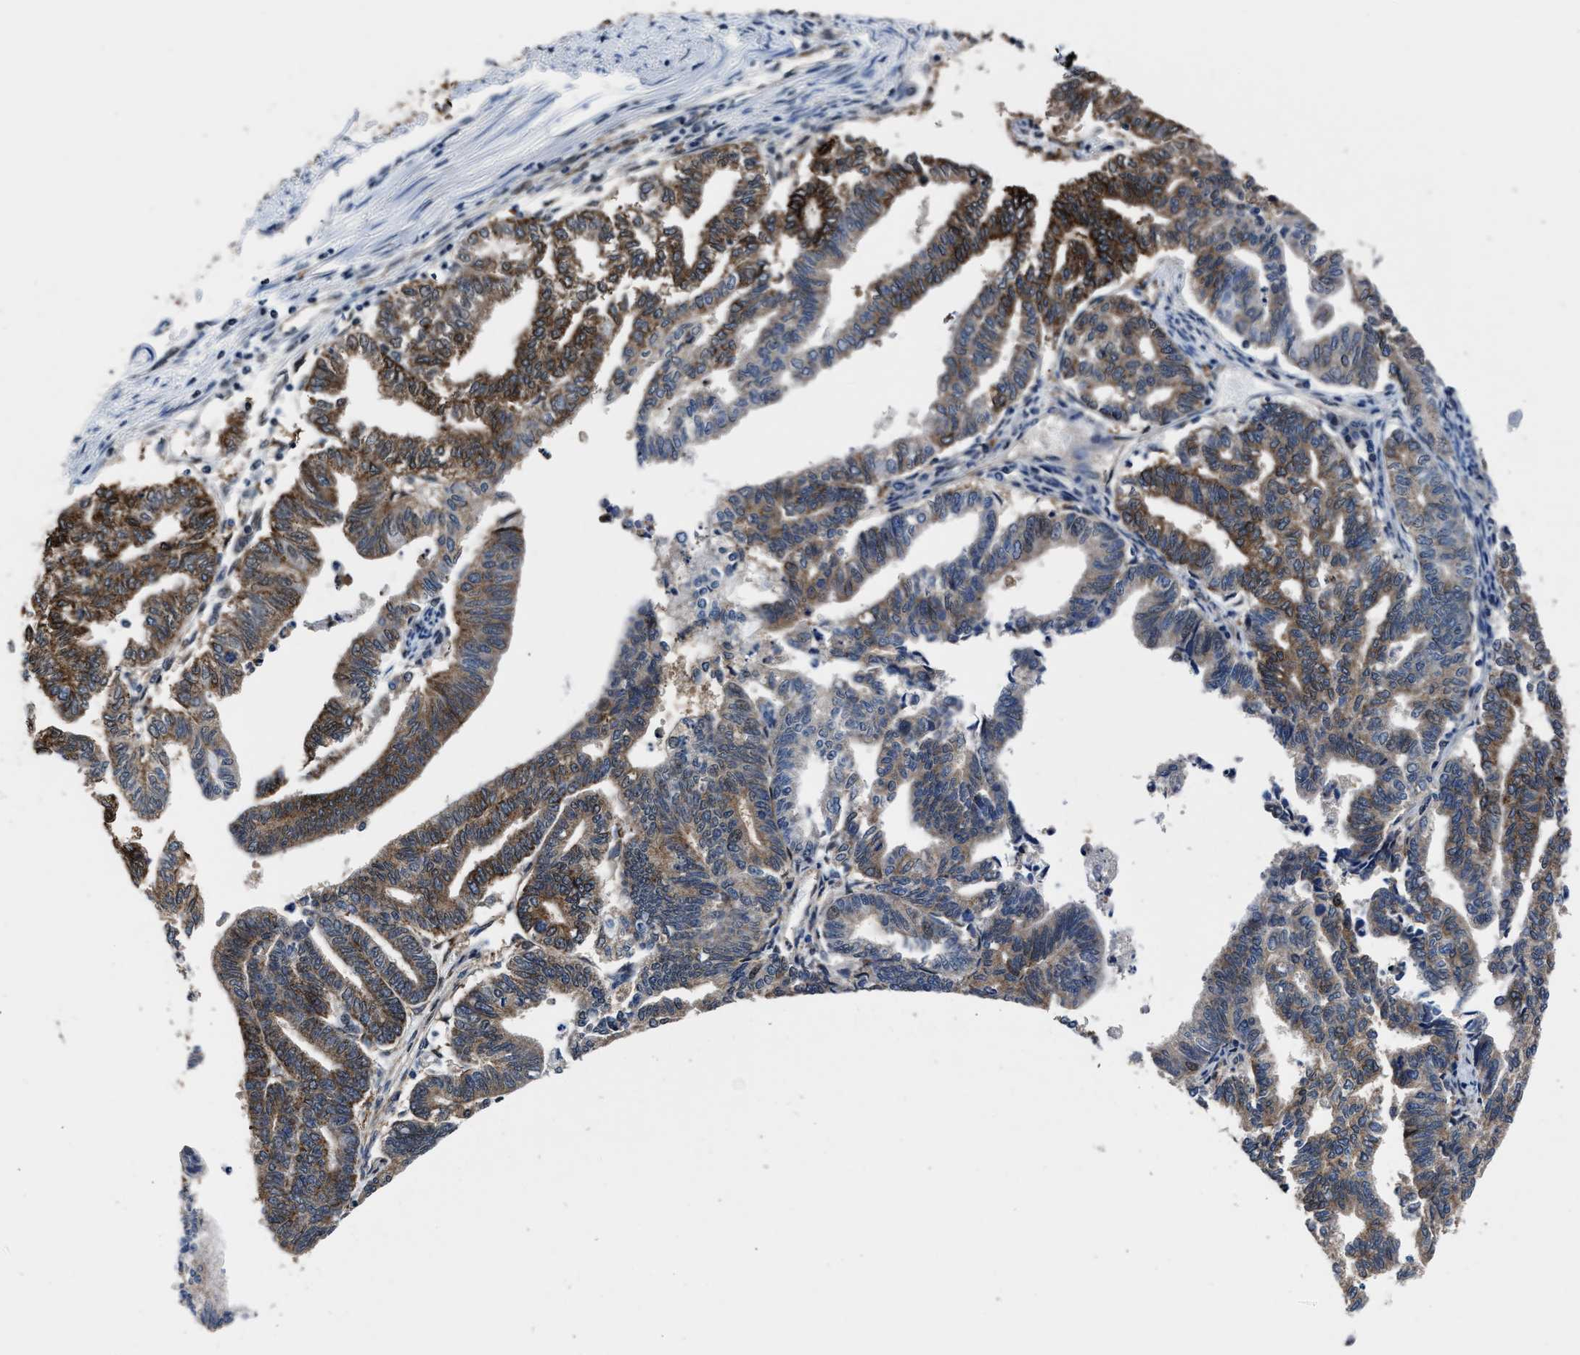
{"staining": {"intensity": "strong", "quantity": ">75%", "location": "cytoplasmic/membranous"}, "tissue": "endometrial cancer", "cell_type": "Tumor cells", "image_type": "cancer", "snomed": [{"axis": "morphology", "description": "Adenocarcinoma, NOS"}, {"axis": "topography", "description": "Endometrium"}], "caption": "Protein staining of endometrial cancer tissue shows strong cytoplasmic/membranous positivity in about >75% of tumor cells.", "gene": "MARCKSL1", "patient": {"sex": "female", "age": 79}}